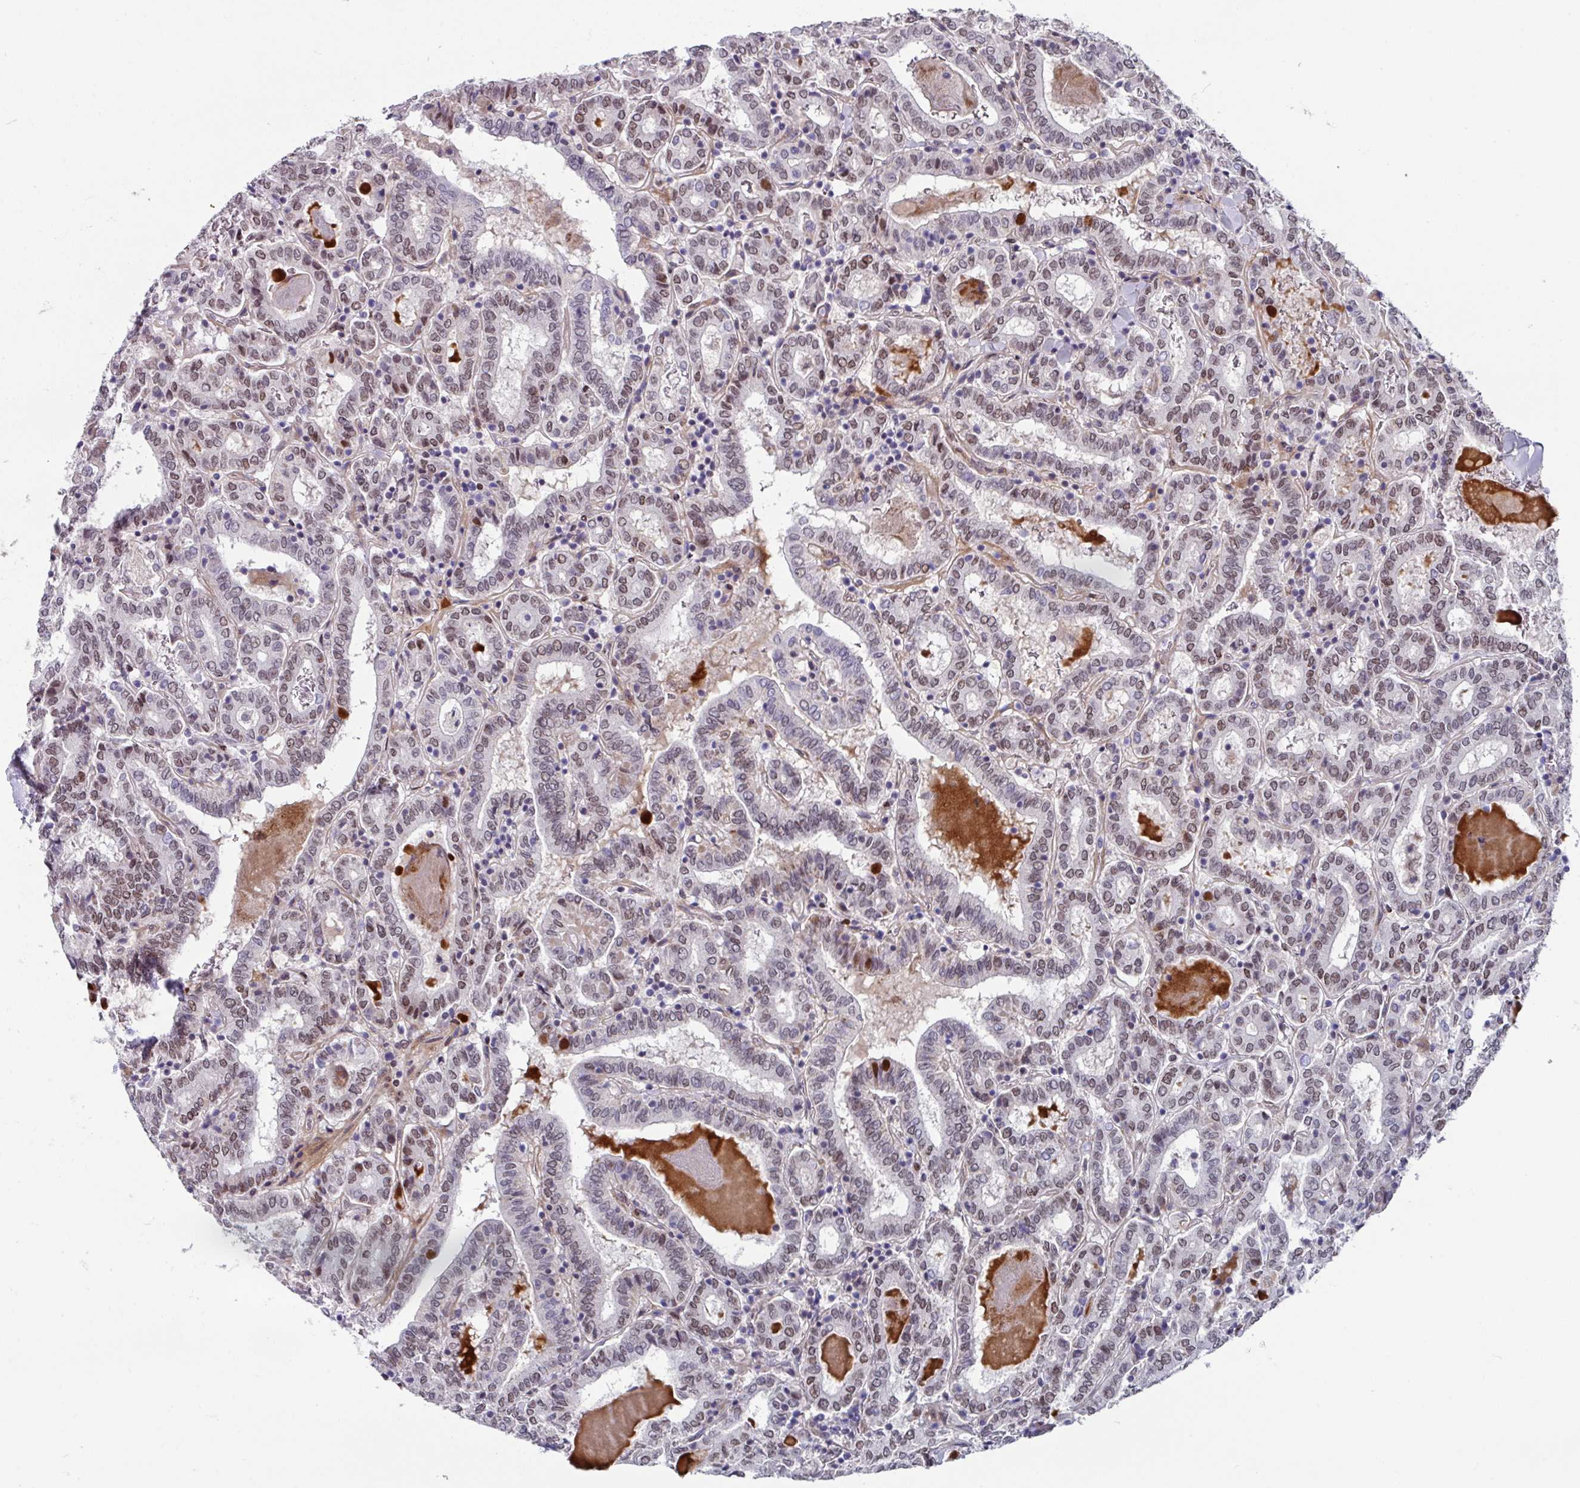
{"staining": {"intensity": "weak", "quantity": "25%-75%", "location": "nuclear"}, "tissue": "thyroid cancer", "cell_type": "Tumor cells", "image_type": "cancer", "snomed": [{"axis": "morphology", "description": "Papillary adenocarcinoma, NOS"}, {"axis": "topography", "description": "Thyroid gland"}], "caption": "Brown immunohistochemical staining in human papillary adenocarcinoma (thyroid) demonstrates weak nuclear positivity in about 25%-75% of tumor cells.", "gene": "CBX7", "patient": {"sex": "female", "age": 72}}